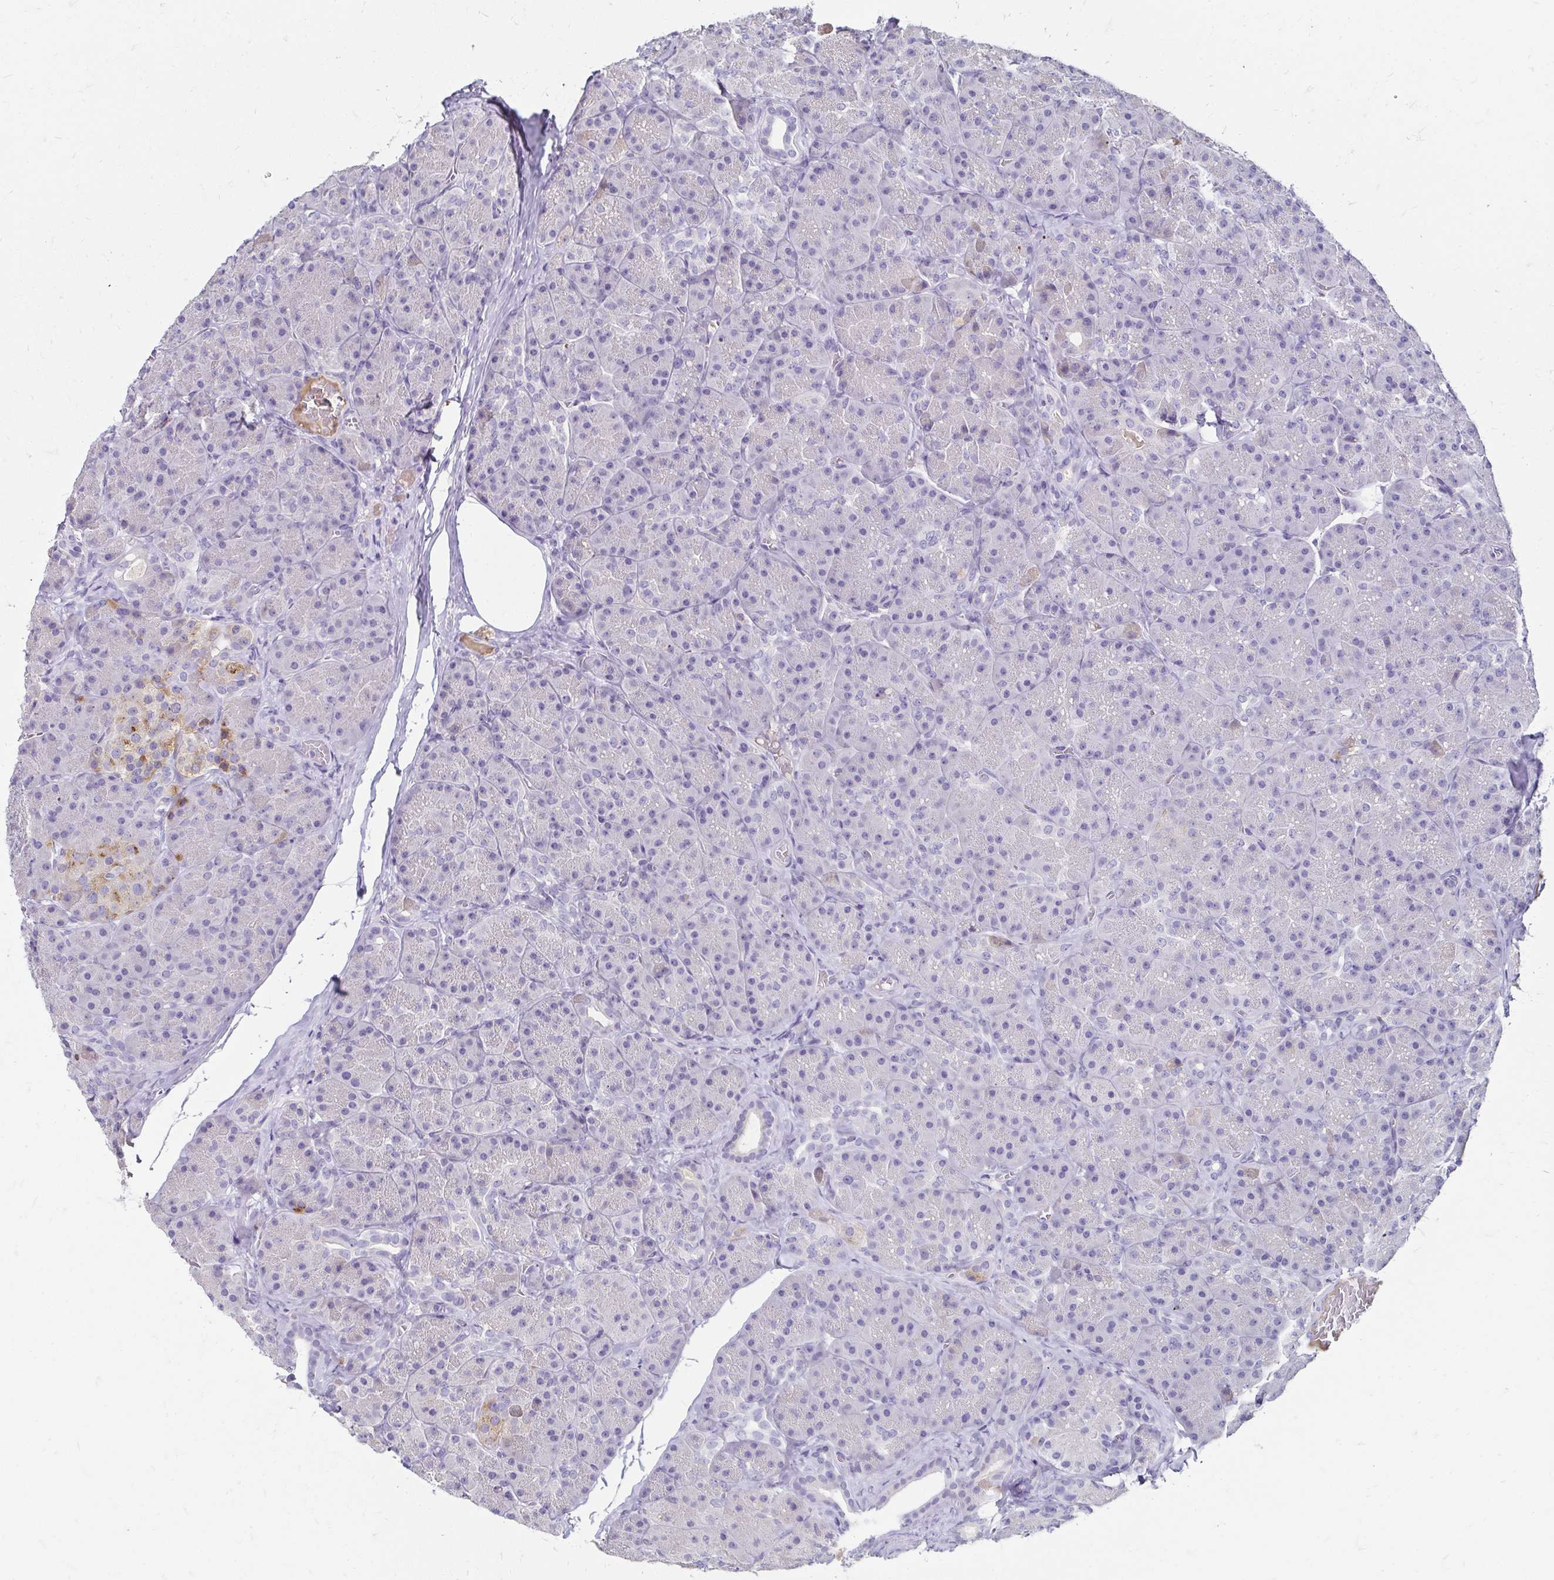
{"staining": {"intensity": "negative", "quantity": "none", "location": "none"}, "tissue": "pancreas", "cell_type": "Exocrine glandular cells", "image_type": "normal", "snomed": [{"axis": "morphology", "description": "Normal tissue, NOS"}, {"axis": "topography", "description": "Pancreas"}], "caption": "DAB immunohistochemical staining of benign pancreas reveals no significant staining in exocrine glandular cells. (DAB immunohistochemistry (IHC), high magnification).", "gene": "SCG3", "patient": {"sex": "male", "age": 57}}